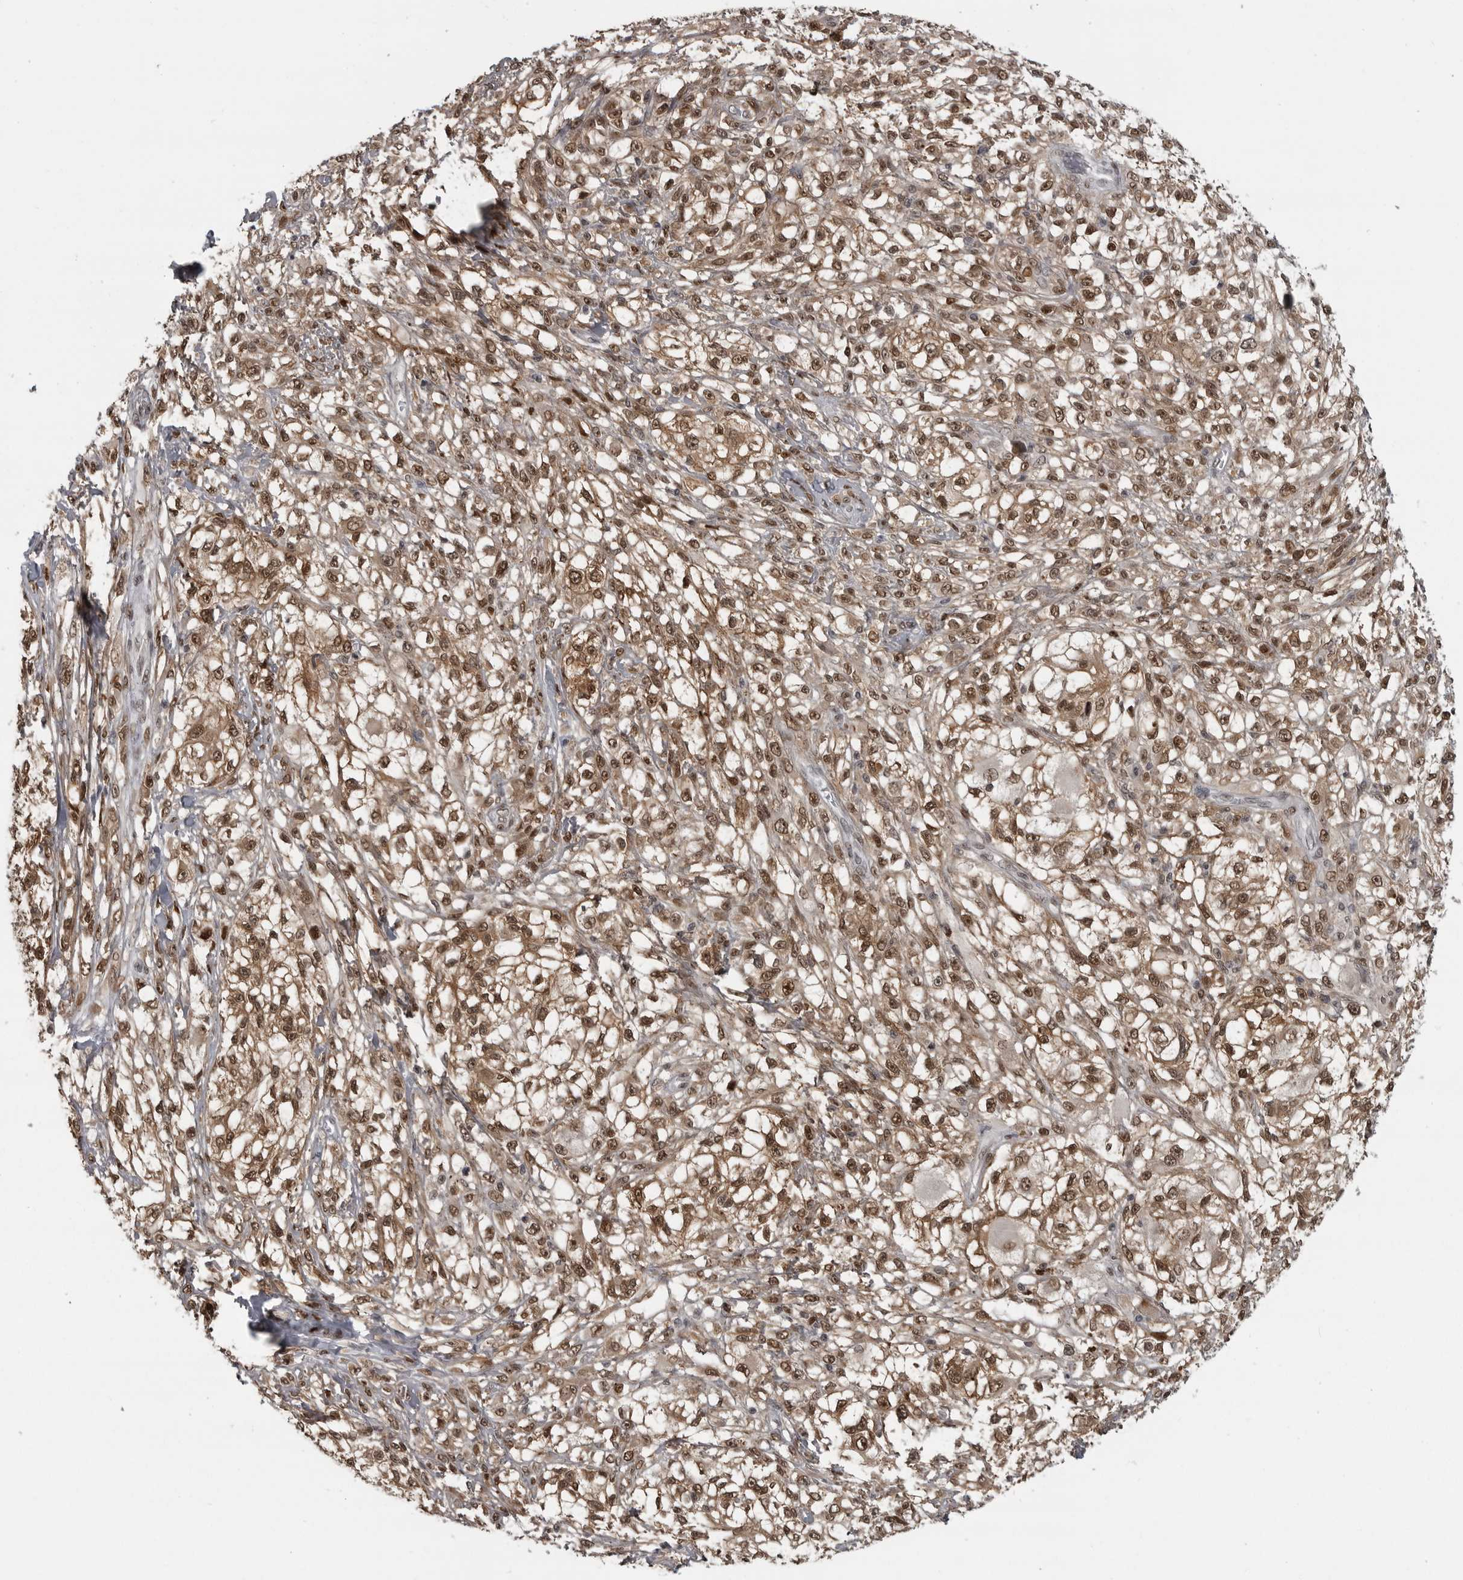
{"staining": {"intensity": "moderate", "quantity": ">75%", "location": "cytoplasmic/membranous,nuclear"}, "tissue": "melanoma", "cell_type": "Tumor cells", "image_type": "cancer", "snomed": [{"axis": "morphology", "description": "Malignant melanoma, NOS"}, {"axis": "topography", "description": "Skin of head"}], "caption": "This is an image of immunohistochemistry staining of malignant melanoma, which shows moderate positivity in the cytoplasmic/membranous and nuclear of tumor cells.", "gene": "C8orf58", "patient": {"sex": "male", "age": 83}}